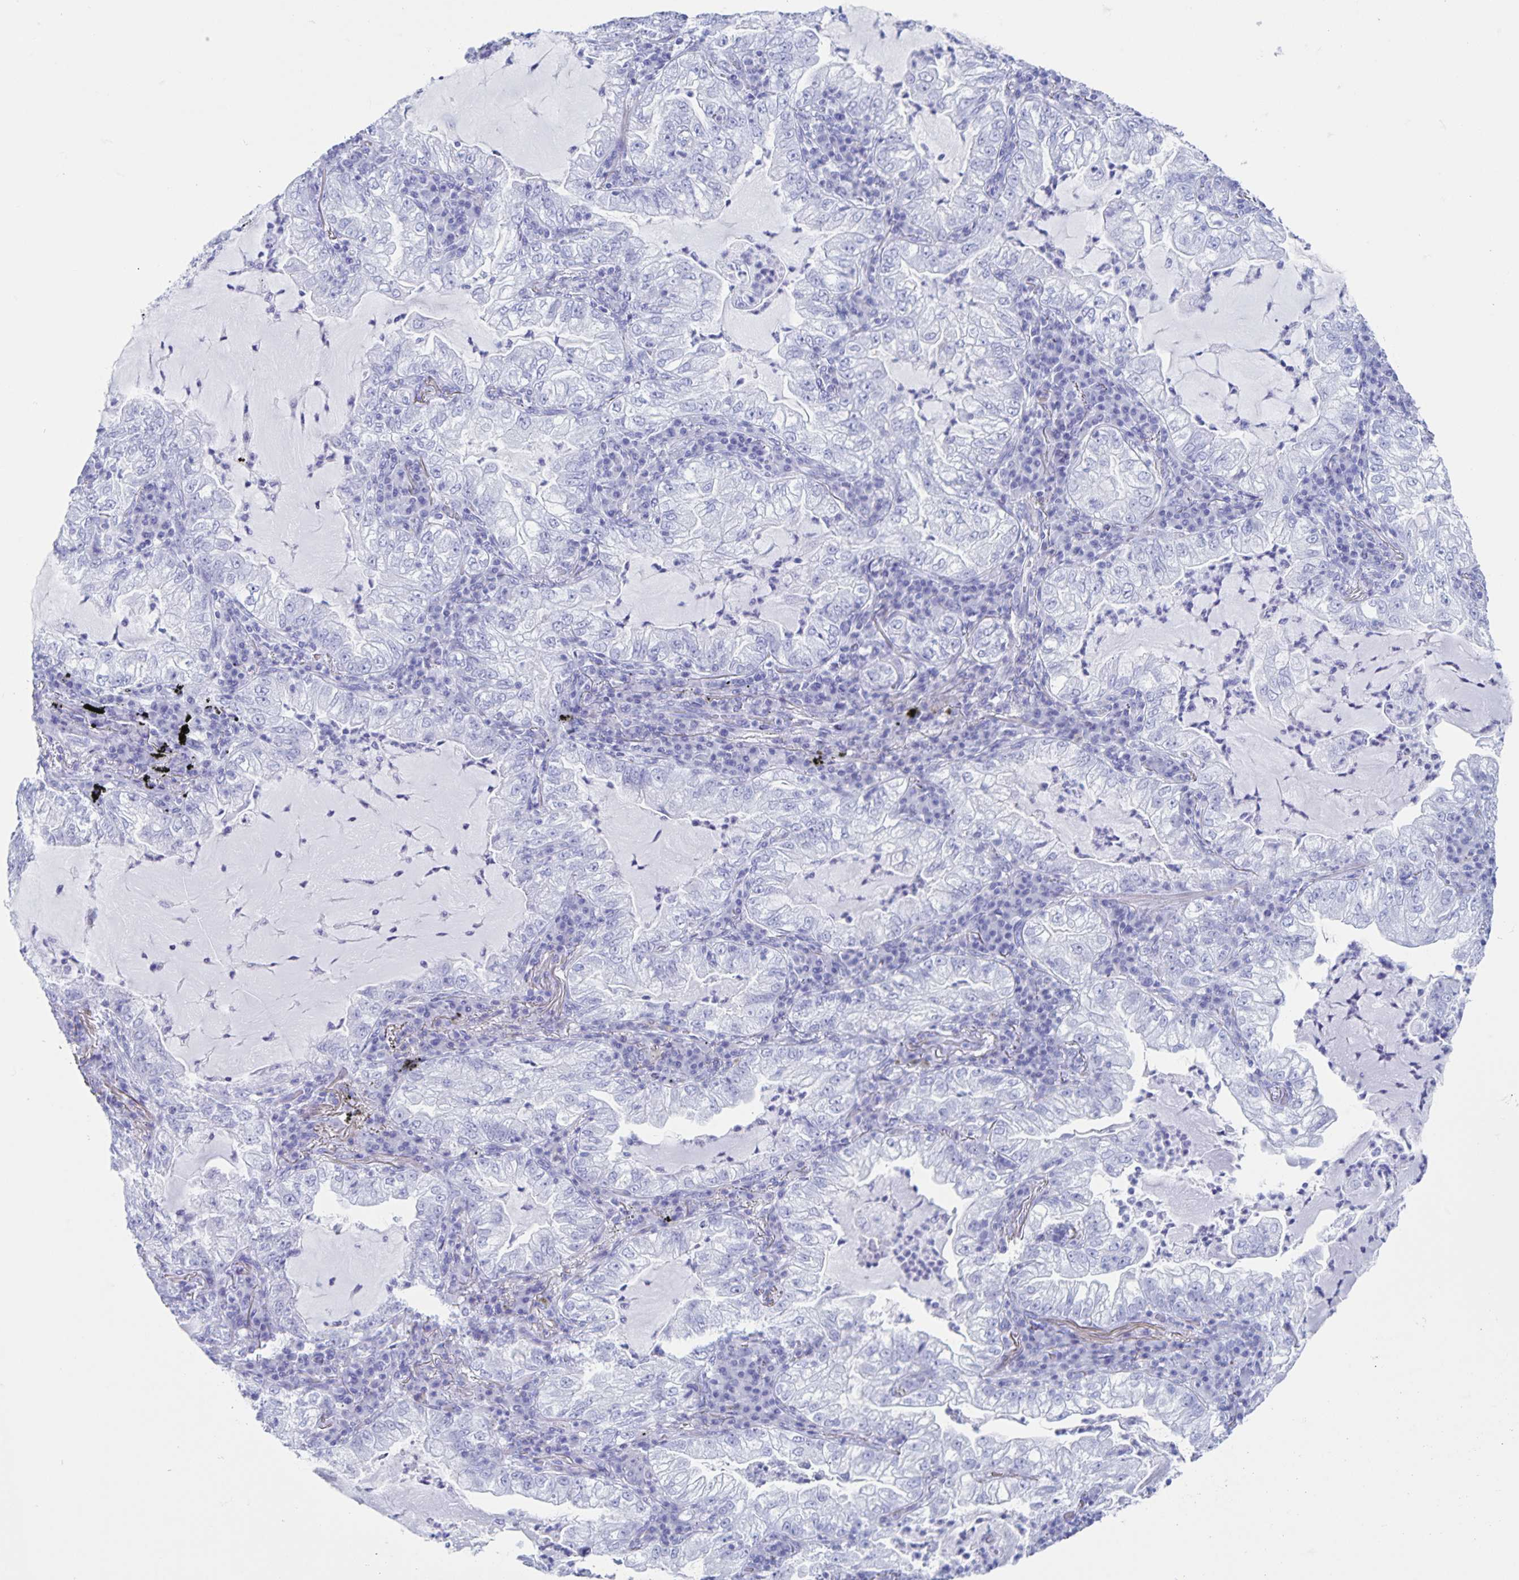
{"staining": {"intensity": "negative", "quantity": "none", "location": "none"}, "tissue": "lung cancer", "cell_type": "Tumor cells", "image_type": "cancer", "snomed": [{"axis": "morphology", "description": "Adenocarcinoma, NOS"}, {"axis": "topography", "description": "Lung"}], "caption": "Immunohistochemistry (IHC) of adenocarcinoma (lung) shows no staining in tumor cells.", "gene": "C12orf56", "patient": {"sex": "female", "age": 73}}